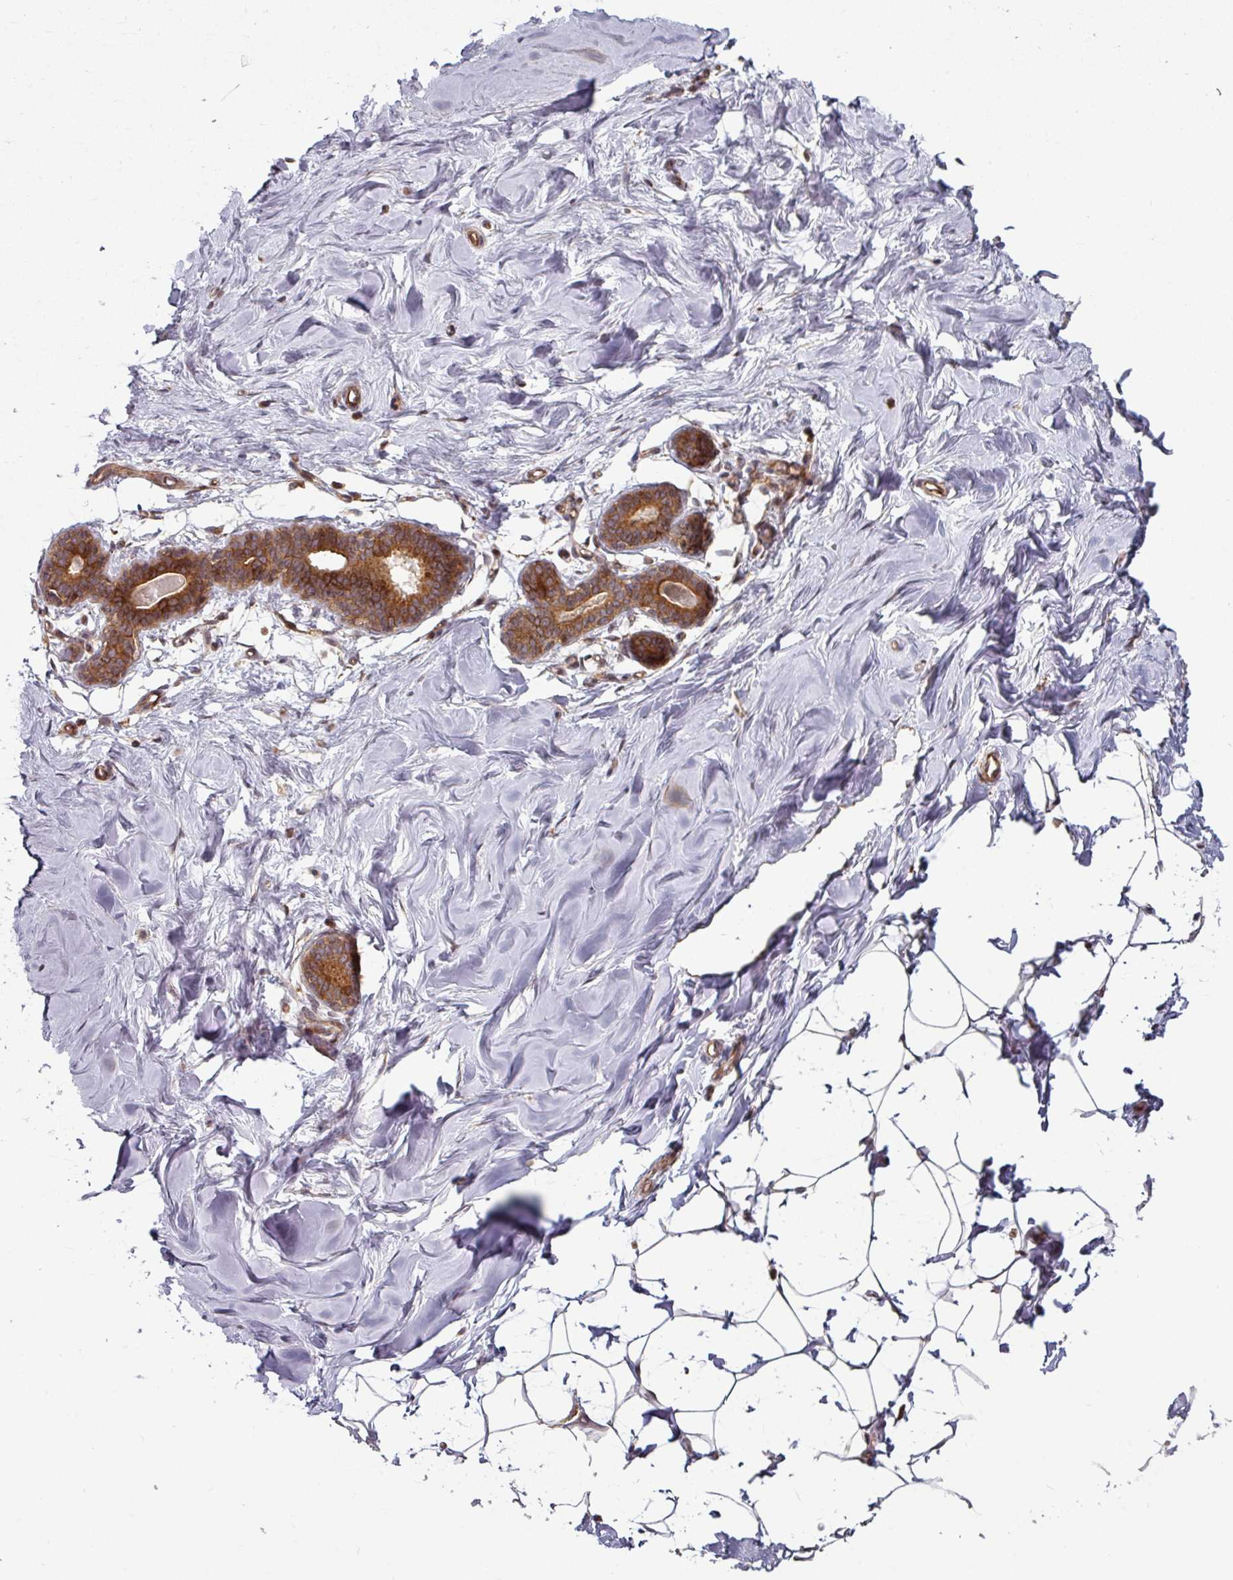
{"staining": {"intensity": "negative", "quantity": "none", "location": "none"}, "tissue": "breast", "cell_type": "Adipocytes", "image_type": "normal", "snomed": [{"axis": "morphology", "description": "Normal tissue, NOS"}, {"axis": "topography", "description": "Breast"}], "caption": "A high-resolution histopathology image shows immunohistochemistry (IHC) staining of normal breast, which demonstrates no significant staining in adipocytes.", "gene": "RAB5A", "patient": {"sex": "female", "age": 23}}